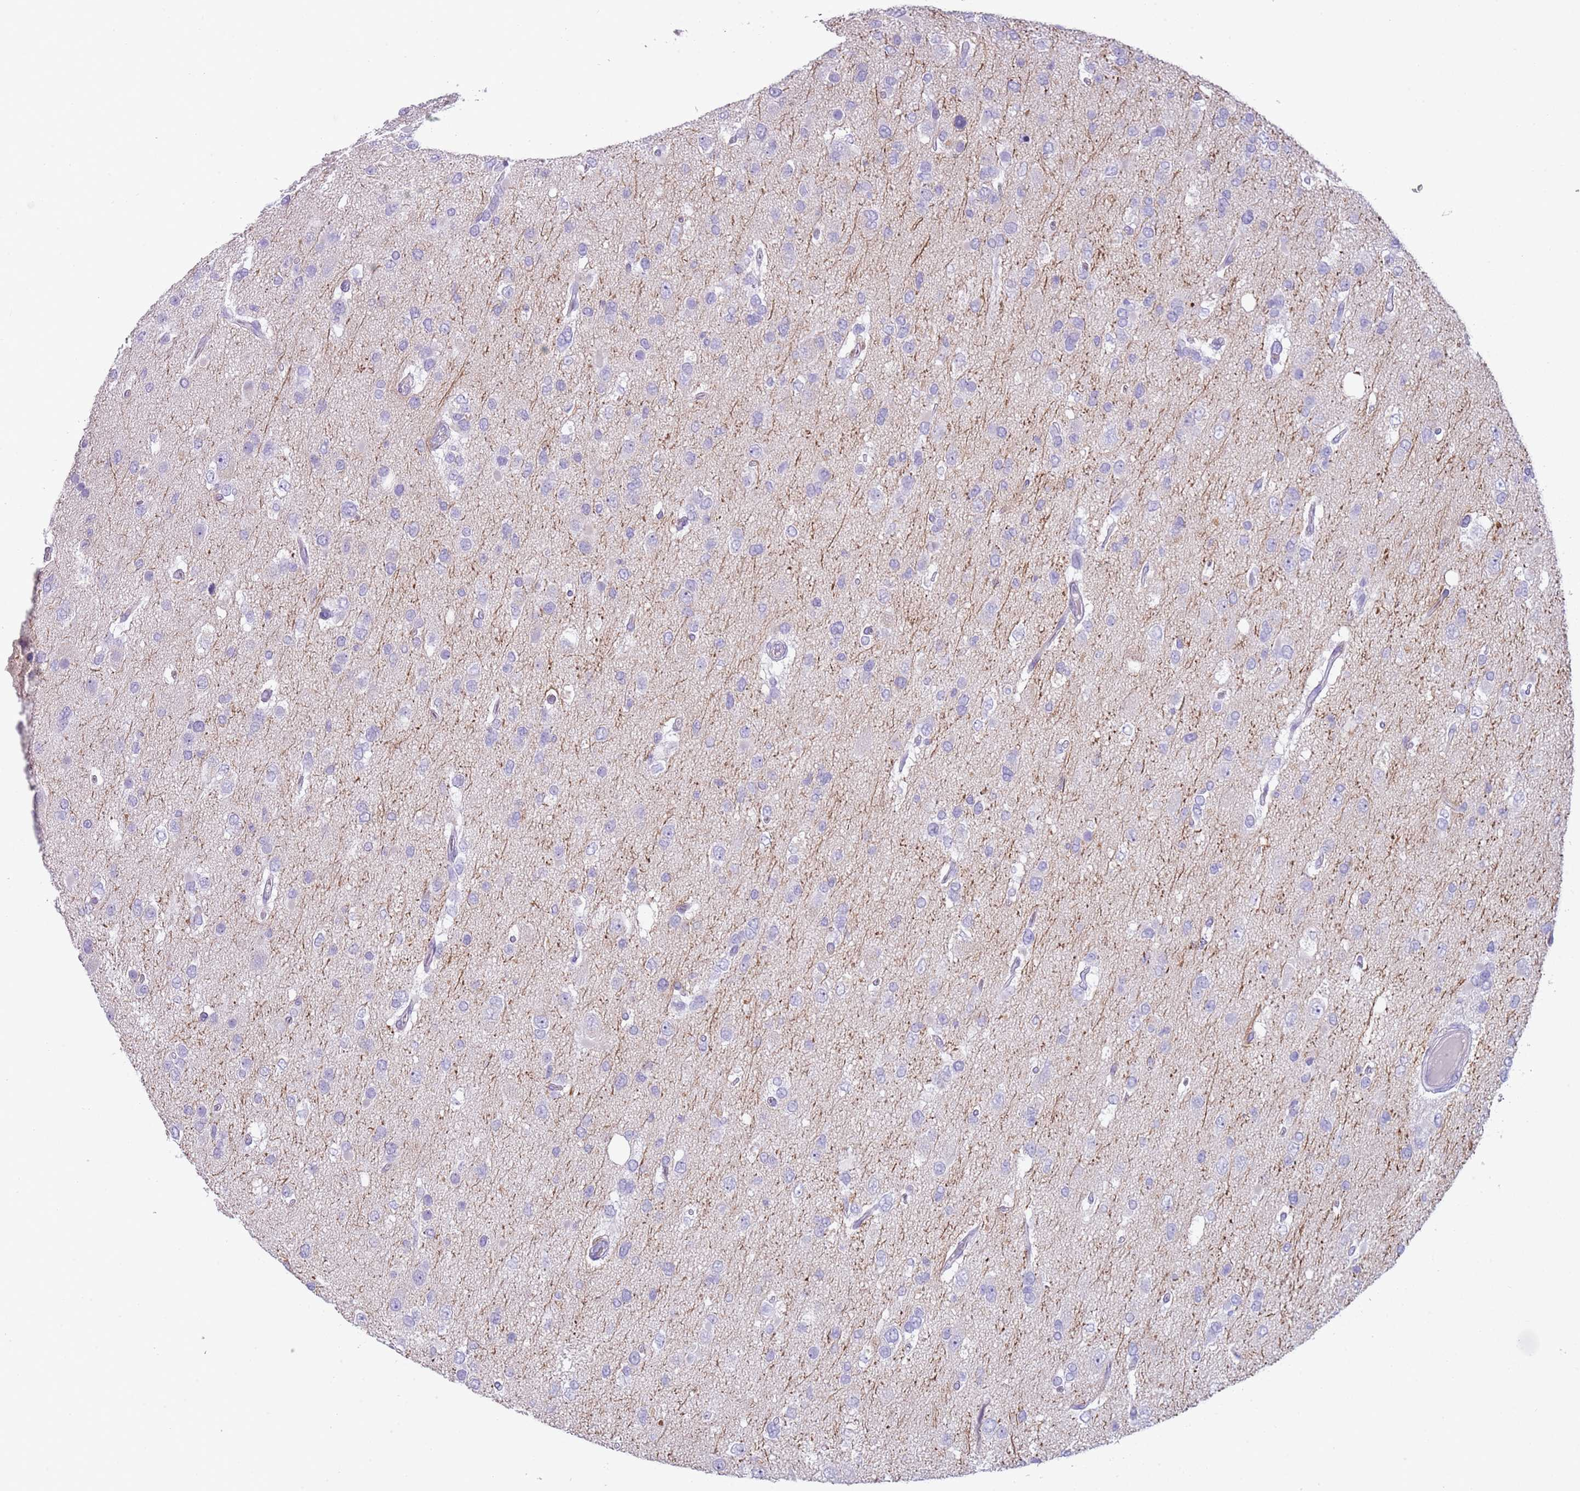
{"staining": {"intensity": "negative", "quantity": "none", "location": "none"}, "tissue": "glioma", "cell_type": "Tumor cells", "image_type": "cancer", "snomed": [{"axis": "morphology", "description": "Glioma, malignant, High grade"}, {"axis": "topography", "description": "Brain"}], "caption": "Image shows no significant protein staining in tumor cells of glioma.", "gene": "NBPF20", "patient": {"sex": "male", "age": 53}}